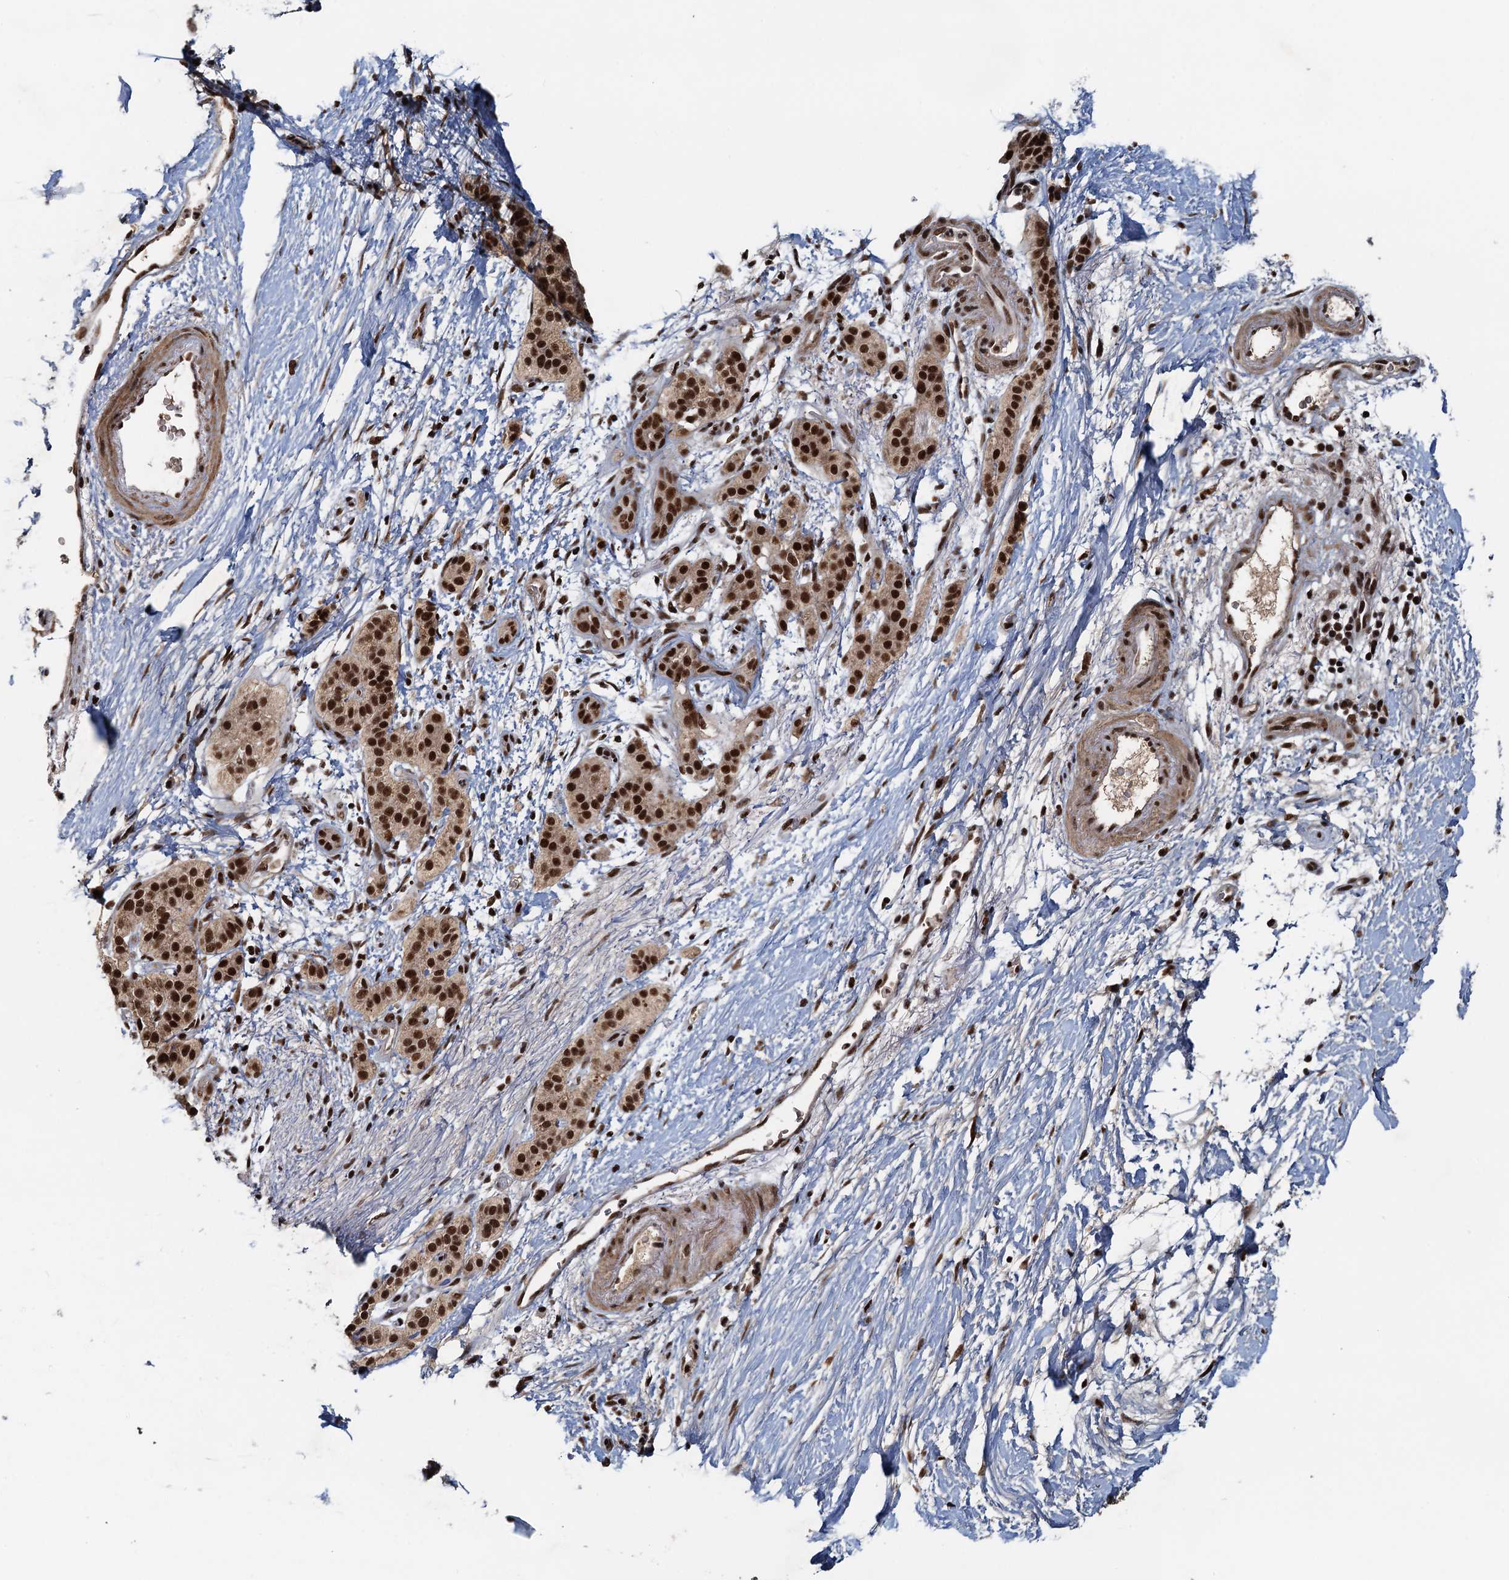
{"staining": {"intensity": "strong", "quantity": ">75%", "location": "nuclear"}, "tissue": "pancreatic cancer", "cell_type": "Tumor cells", "image_type": "cancer", "snomed": [{"axis": "morphology", "description": "Adenocarcinoma, NOS"}, {"axis": "topography", "description": "Pancreas"}], "caption": "About >75% of tumor cells in pancreatic cancer display strong nuclear protein staining as visualized by brown immunohistochemical staining.", "gene": "ZC3H18", "patient": {"sex": "male", "age": 50}}